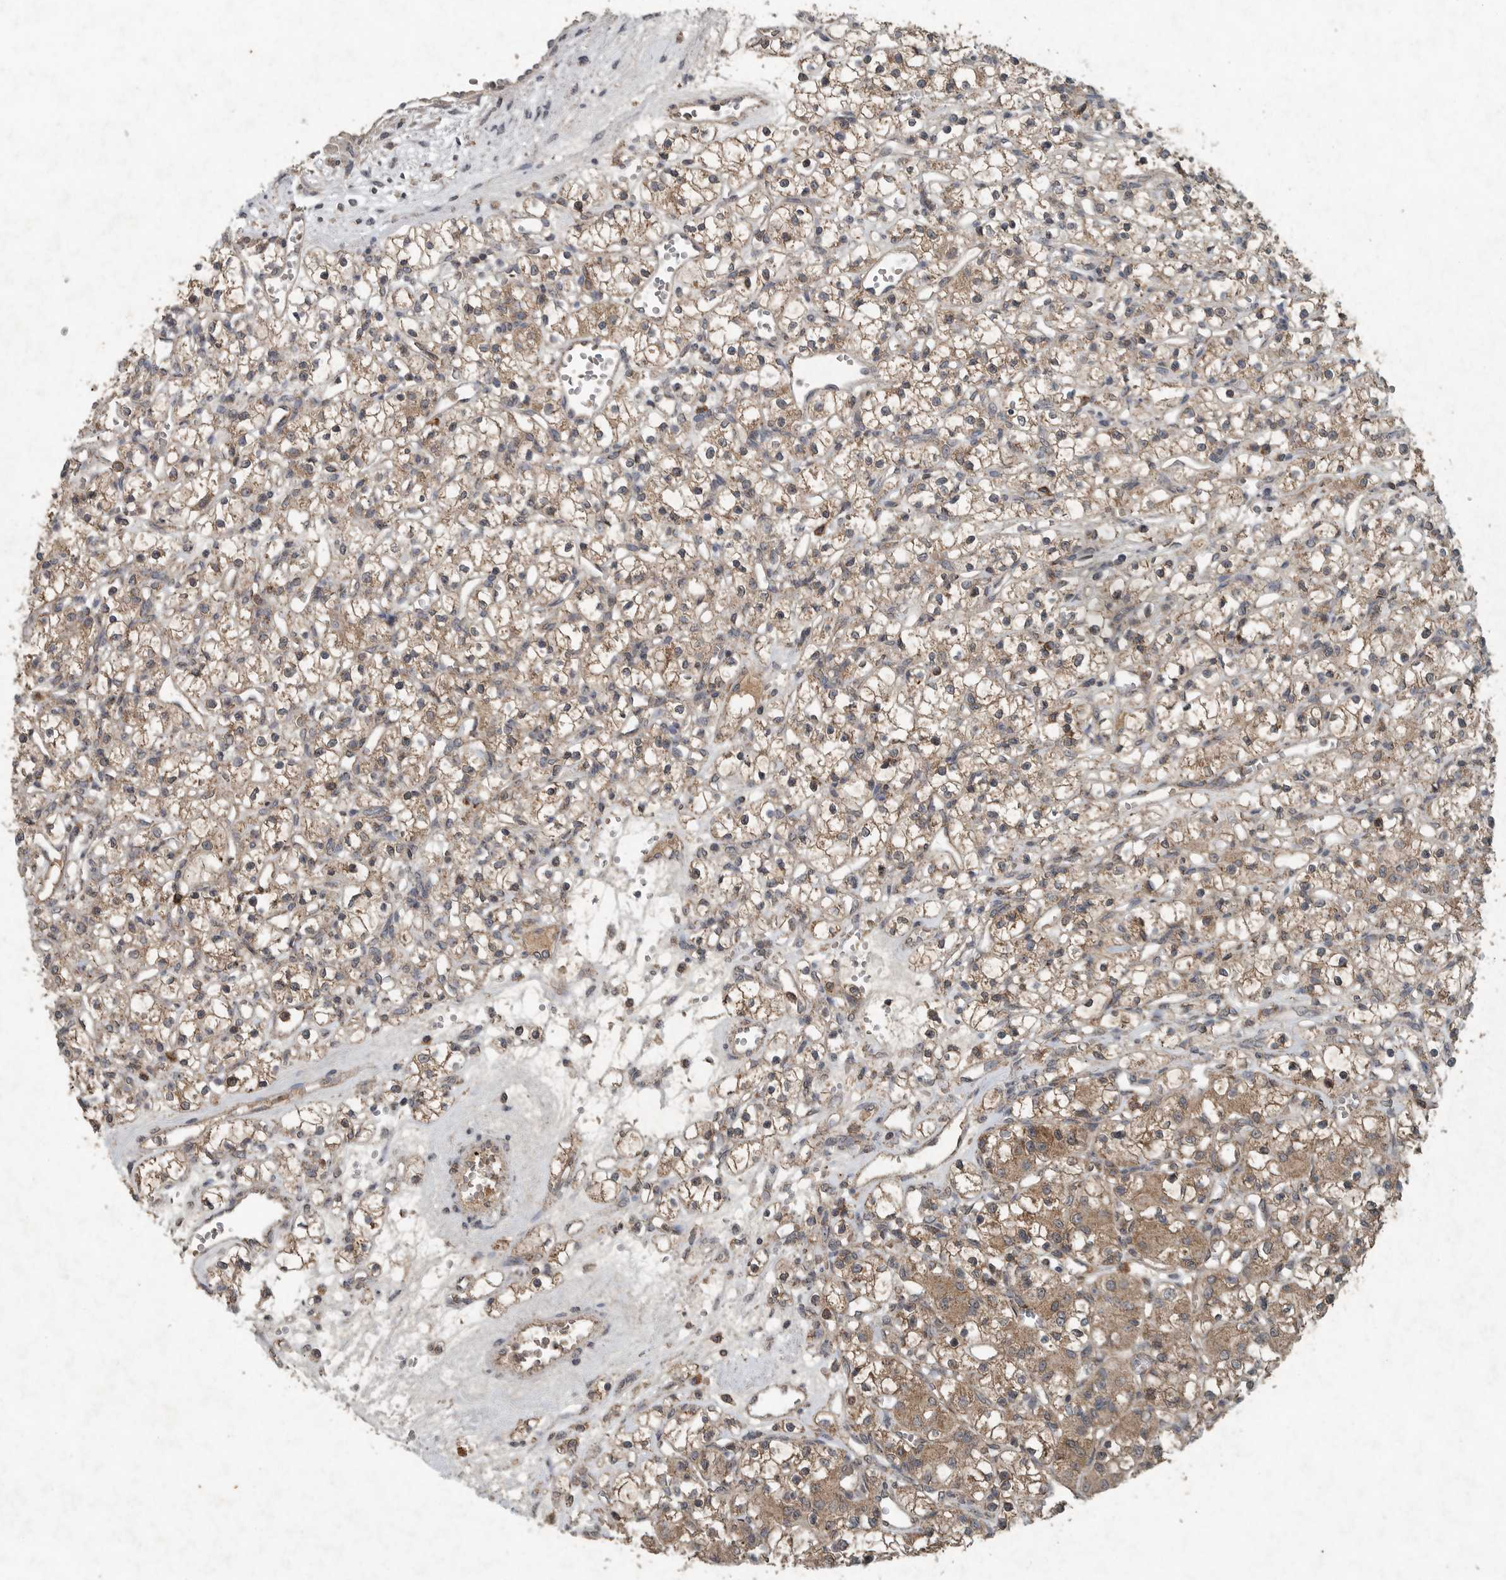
{"staining": {"intensity": "moderate", "quantity": ">75%", "location": "cytoplasmic/membranous"}, "tissue": "renal cancer", "cell_type": "Tumor cells", "image_type": "cancer", "snomed": [{"axis": "morphology", "description": "Adenocarcinoma, NOS"}, {"axis": "topography", "description": "Kidney"}], "caption": "Tumor cells exhibit medium levels of moderate cytoplasmic/membranous expression in approximately >75% of cells in human adenocarcinoma (renal).", "gene": "IL6ST", "patient": {"sex": "female", "age": 59}}